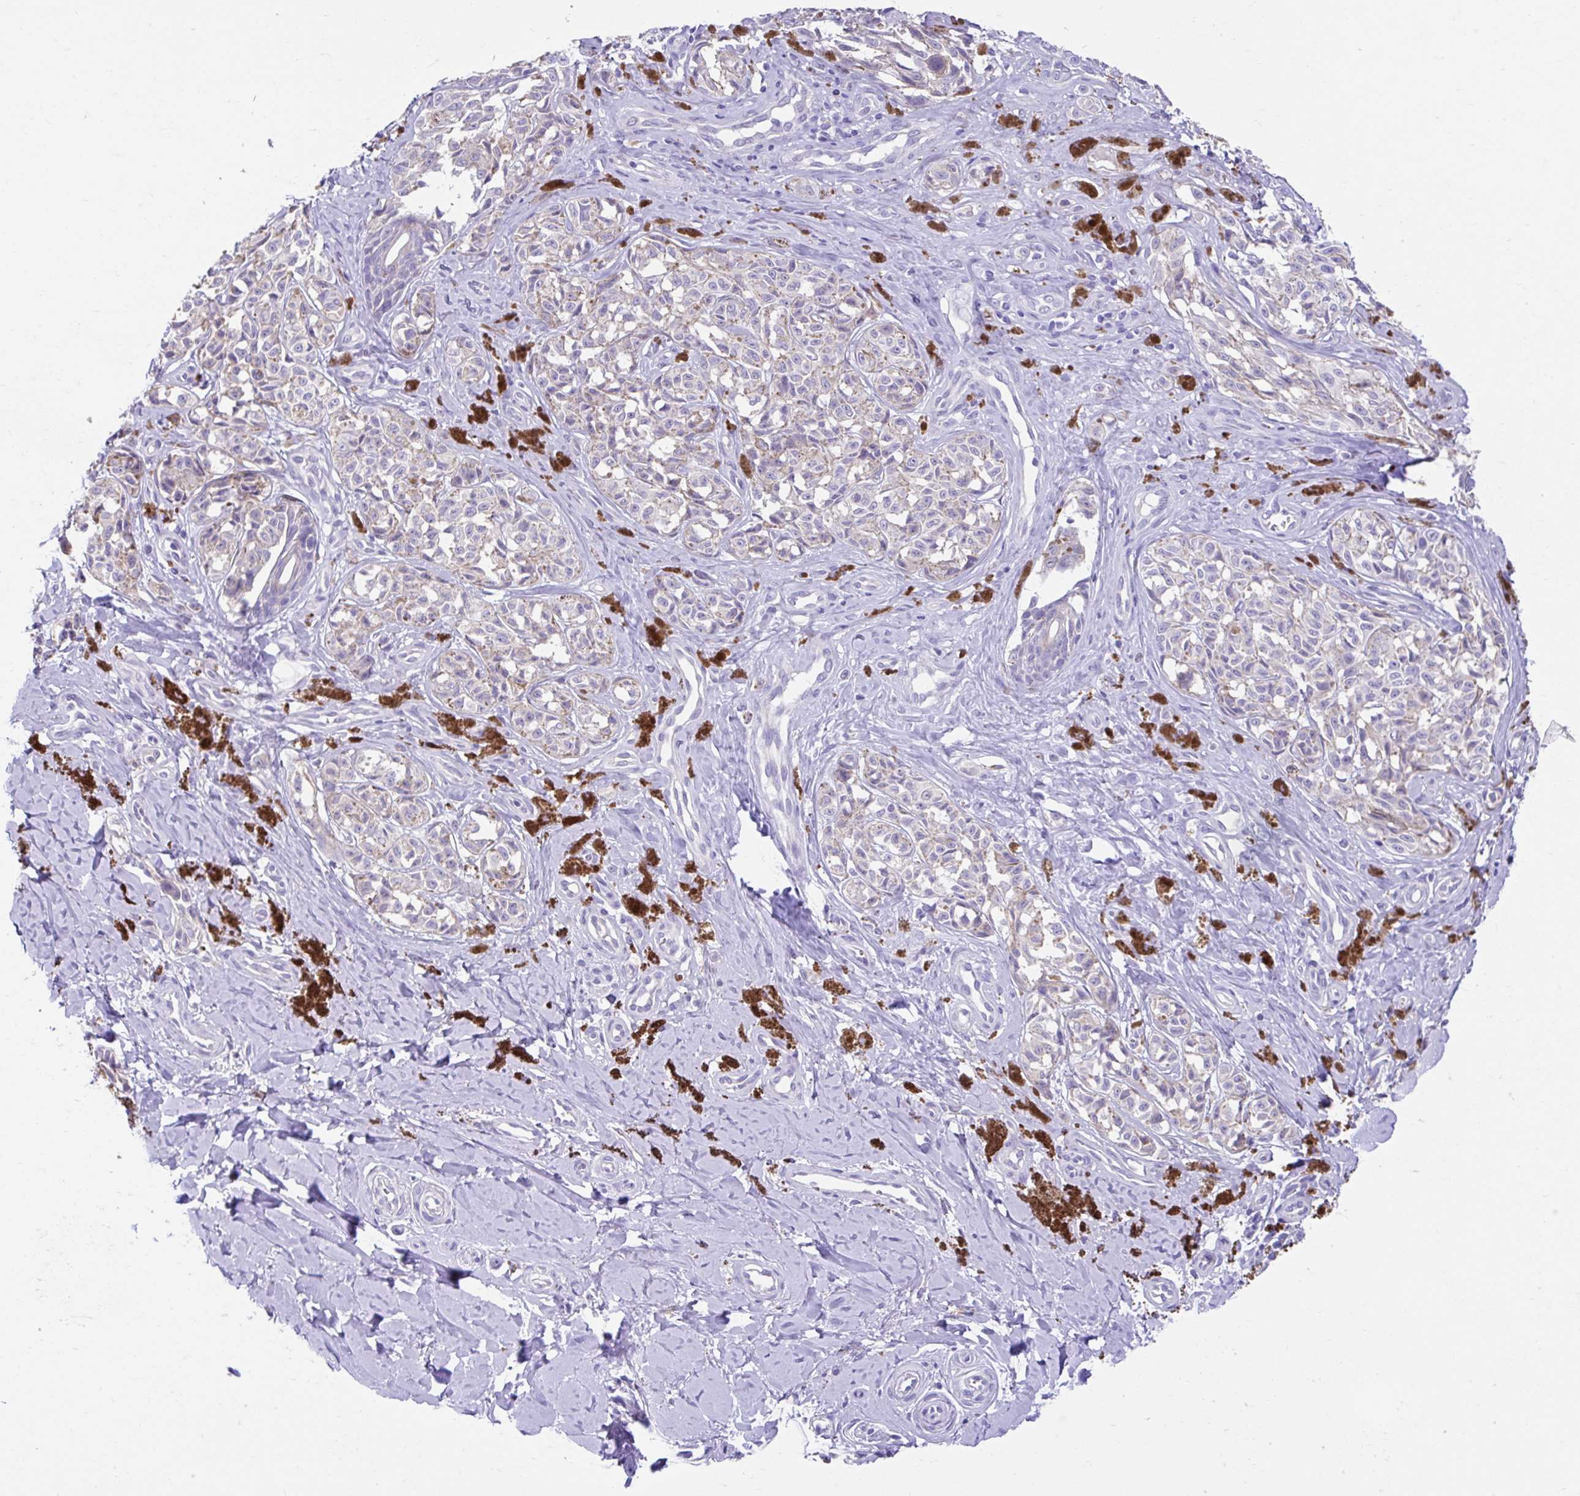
{"staining": {"intensity": "negative", "quantity": "none", "location": "none"}, "tissue": "melanoma", "cell_type": "Tumor cells", "image_type": "cancer", "snomed": [{"axis": "morphology", "description": "Malignant melanoma, NOS"}, {"axis": "topography", "description": "Skin"}], "caption": "Immunohistochemistry micrograph of neoplastic tissue: malignant melanoma stained with DAB demonstrates no significant protein positivity in tumor cells.", "gene": "ZNF33A", "patient": {"sex": "female", "age": 65}}